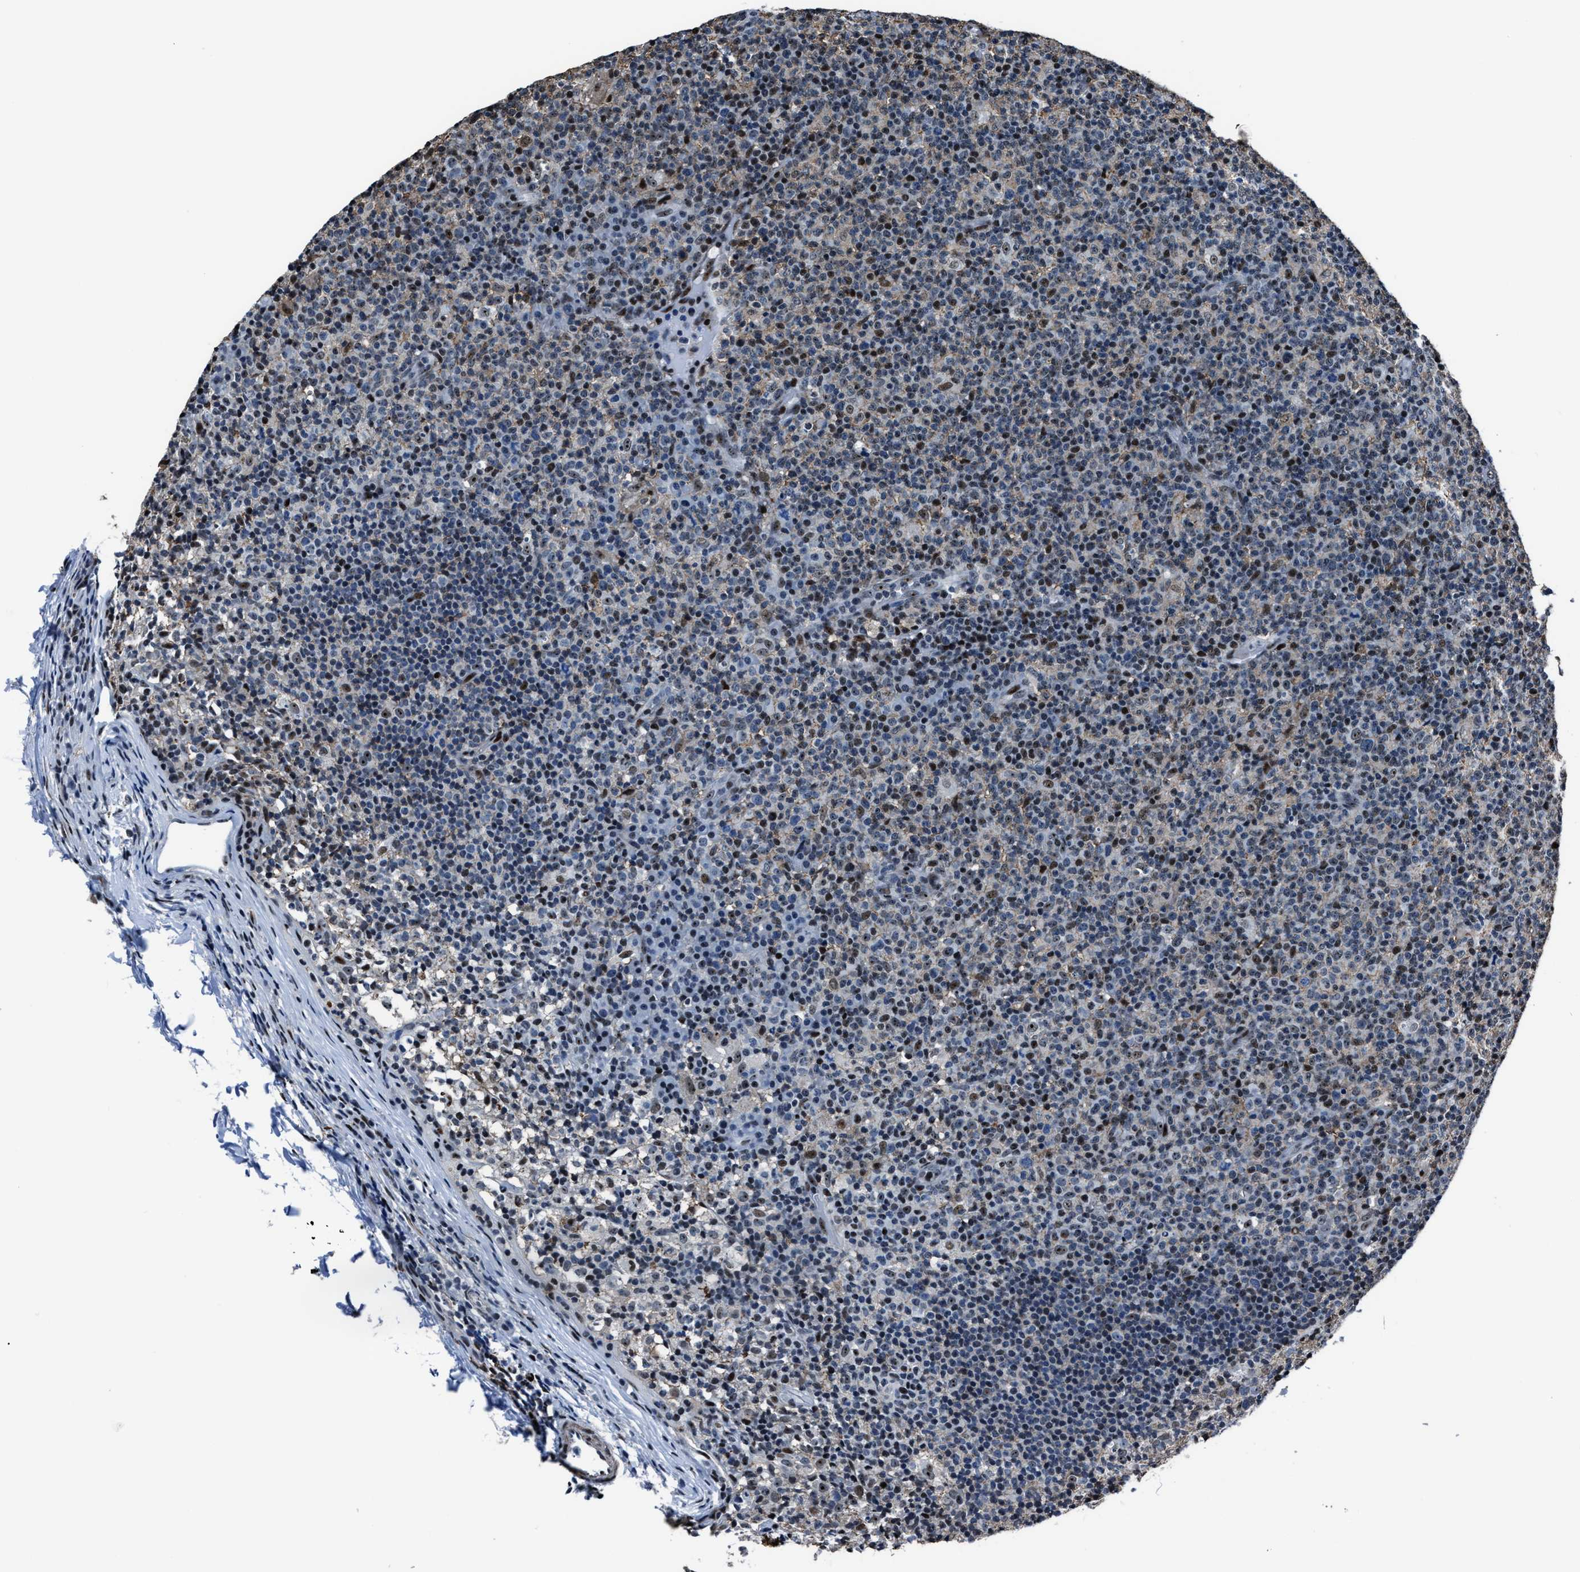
{"staining": {"intensity": "weak", "quantity": "<25%", "location": "nuclear"}, "tissue": "lymph node", "cell_type": "Germinal center cells", "image_type": "normal", "snomed": [{"axis": "morphology", "description": "Normal tissue, NOS"}, {"axis": "morphology", "description": "Inflammation, NOS"}, {"axis": "topography", "description": "Lymph node"}], "caption": "The image shows no staining of germinal center cells in benign lymph node.", "gene": "PPIE", "patient": {"sex": "male", "age": 55}}